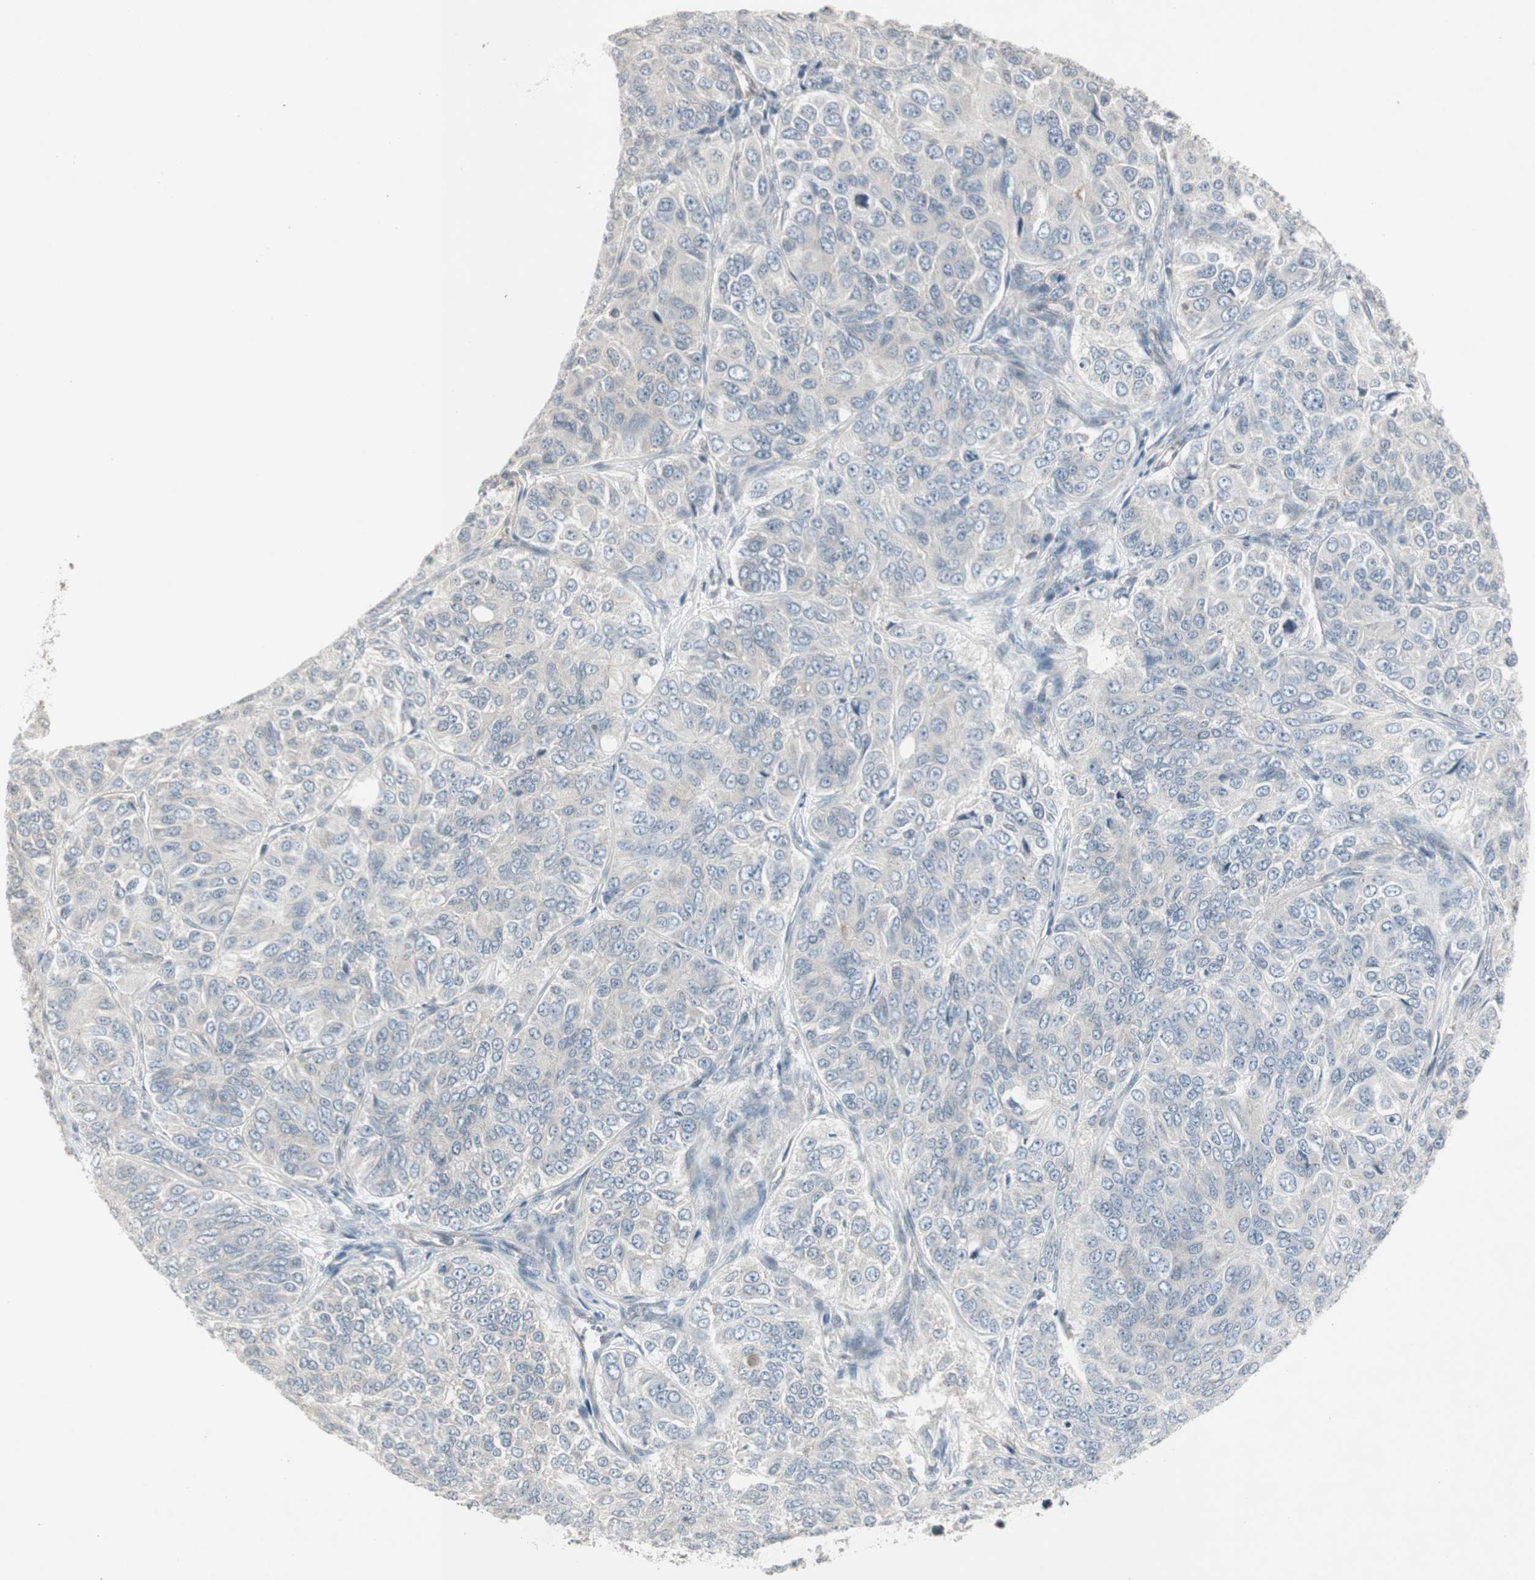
{"staining": {"intensity": "negative", "quantity": "none", "location": "none"}, "tissue": "ovarian cancer", "cell_type": "Tumor cells", "image_type": "cancer", "snomed": [{"axis": "morphology", "description": "Carcinoma, endometroid"}, {"axis": "topography", "description": "Ovary"}], "caption": "Tumor cells are negative for brown protein staining in endometroid carcinoma (ovarian).", "gene": "ARHGEF1", "patient": {"sex": "female", "age": 51}}